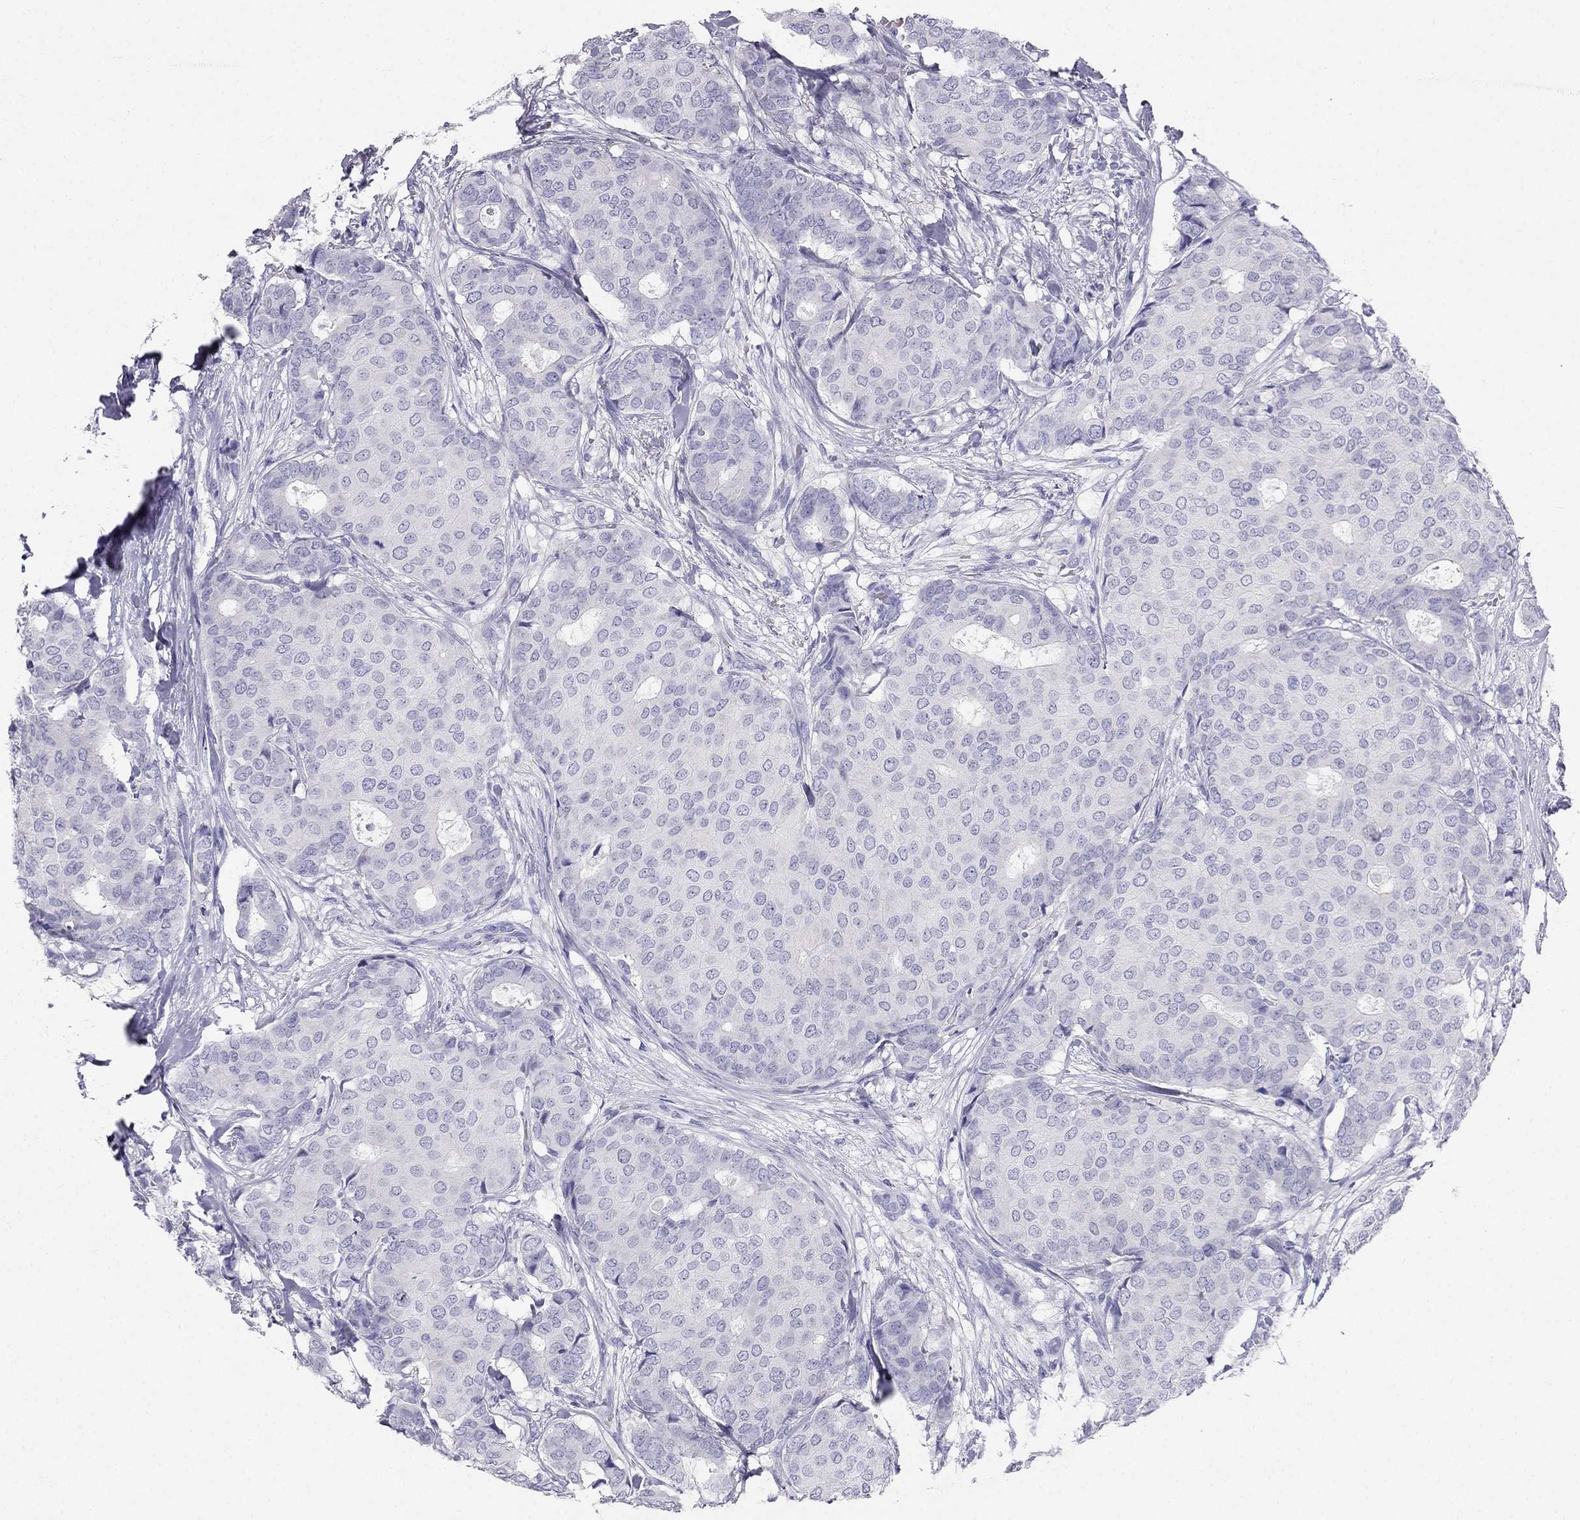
{"staining": {"intensity": "negative", "quantity": "none", "location": "none"}, "tissue": "breast cancer", "cell_type": "Tumor cells", "image_type": "cancer", "snomed": [{"axis": "morphology", "description": "Duct carcinoma"}, {"axis": "topography", "description": "Breast"}], "caption": "This image is of breast infiltrating ductal carcinoma stained with immunohistochemistry to label a protein in brown with the nuclei are counter-stained blue. There is no expression in tumor cells. The staining is performed using DAB (3,3'-diaminobenzidine) brown chromogen with nuclei counter-stained in using hematoxylin.", "gene": "RFLNA", "patient": {"sex": "female", "age": 75}}